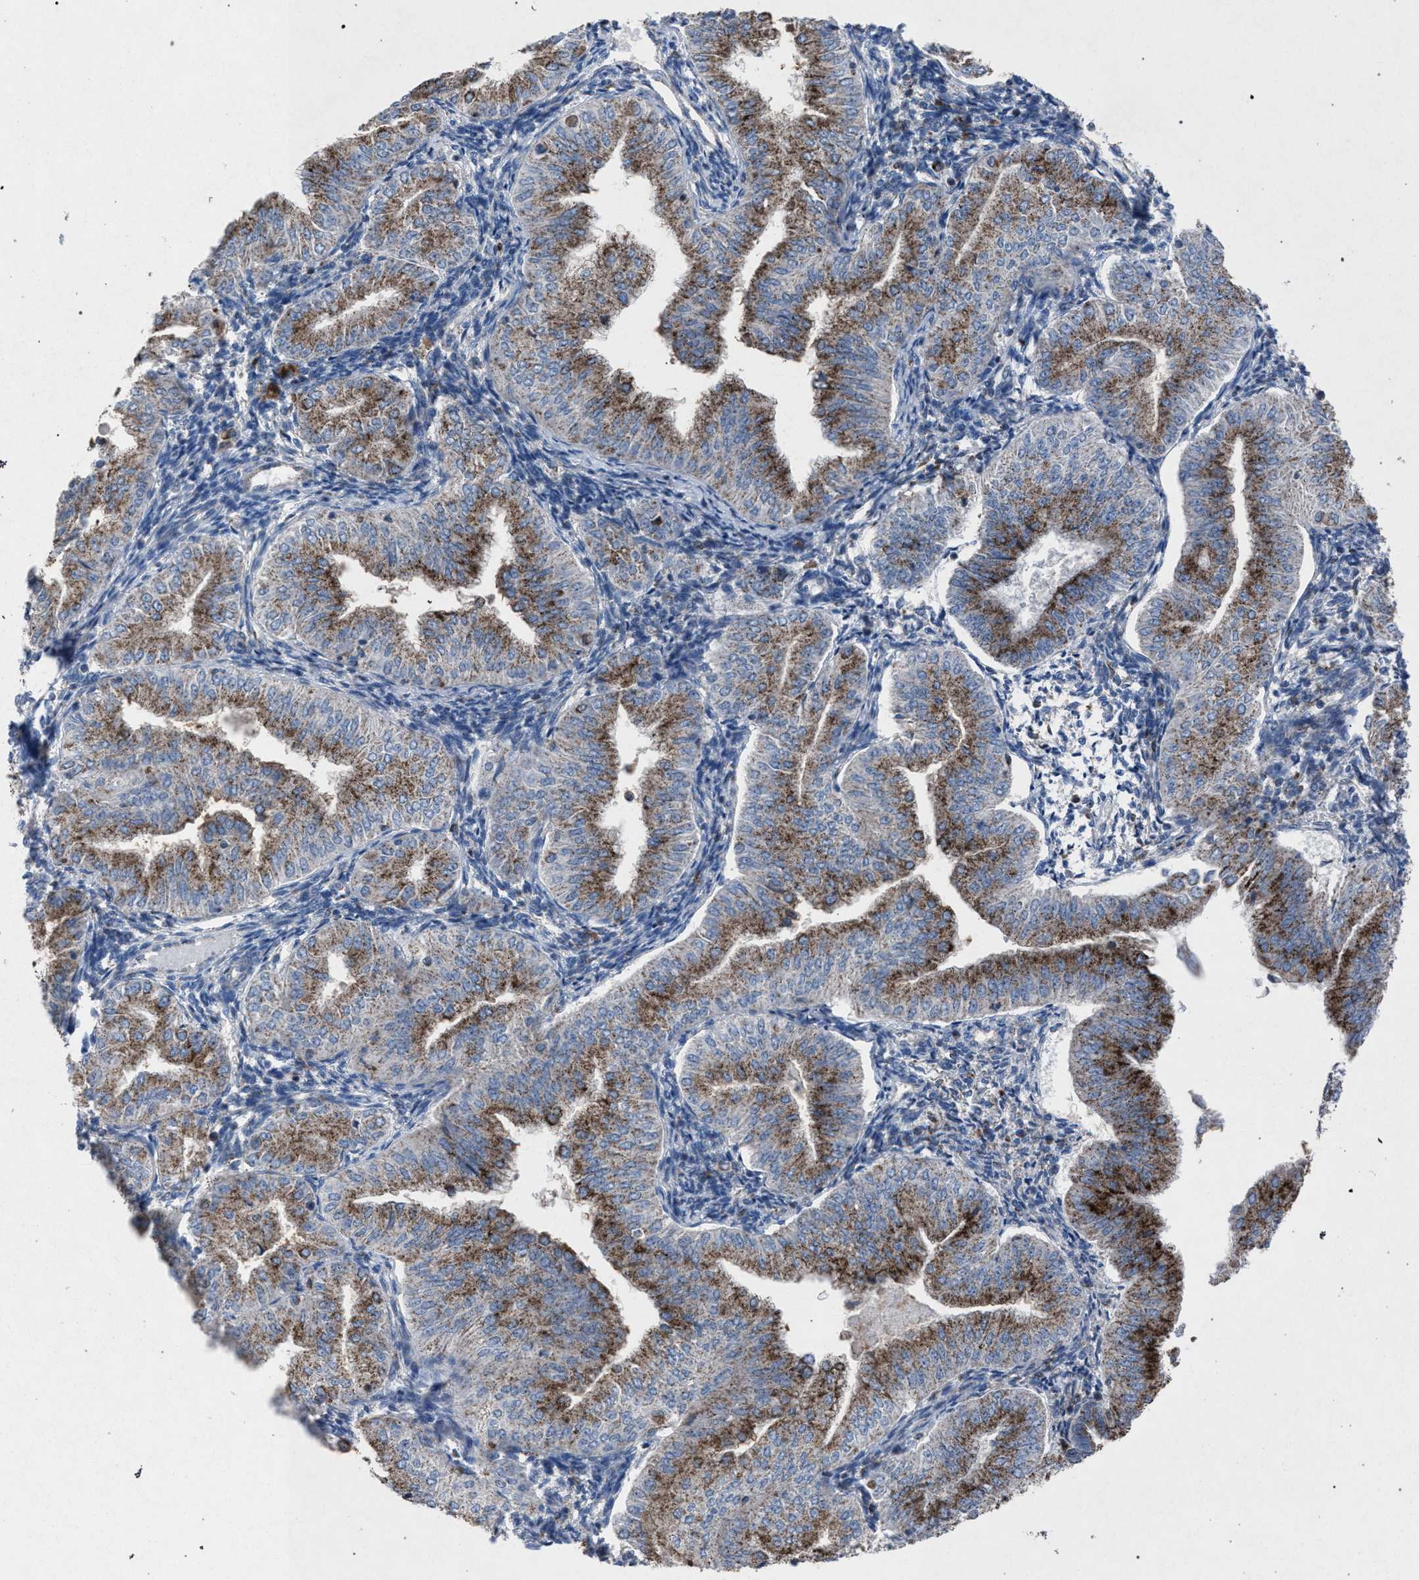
{"staining": {"intensity": "moderate", "quantity": ">75%", "location": "cytoplasmic/membranous"}, "tissue": "endometrial cancer", "cell_type": "Tumor cells", "image_type": "cancer", "snomed": [{"axis": "morphology", "description": "Normal tissue, NOS"}, {"axis": "morphology", "description": "Adenocarcinoma, NOS"}, {"axis": "topography", "description": "Endometrium"}], "caption": "Immunohistochemical staining of human endometrial adenocarcinoma reveals moderate cytoplasmic/membranous protein positivity in about >75% of tumor cells.", "gene": "HSD17B4", "patient": {"sex": "female", "age": 53}}